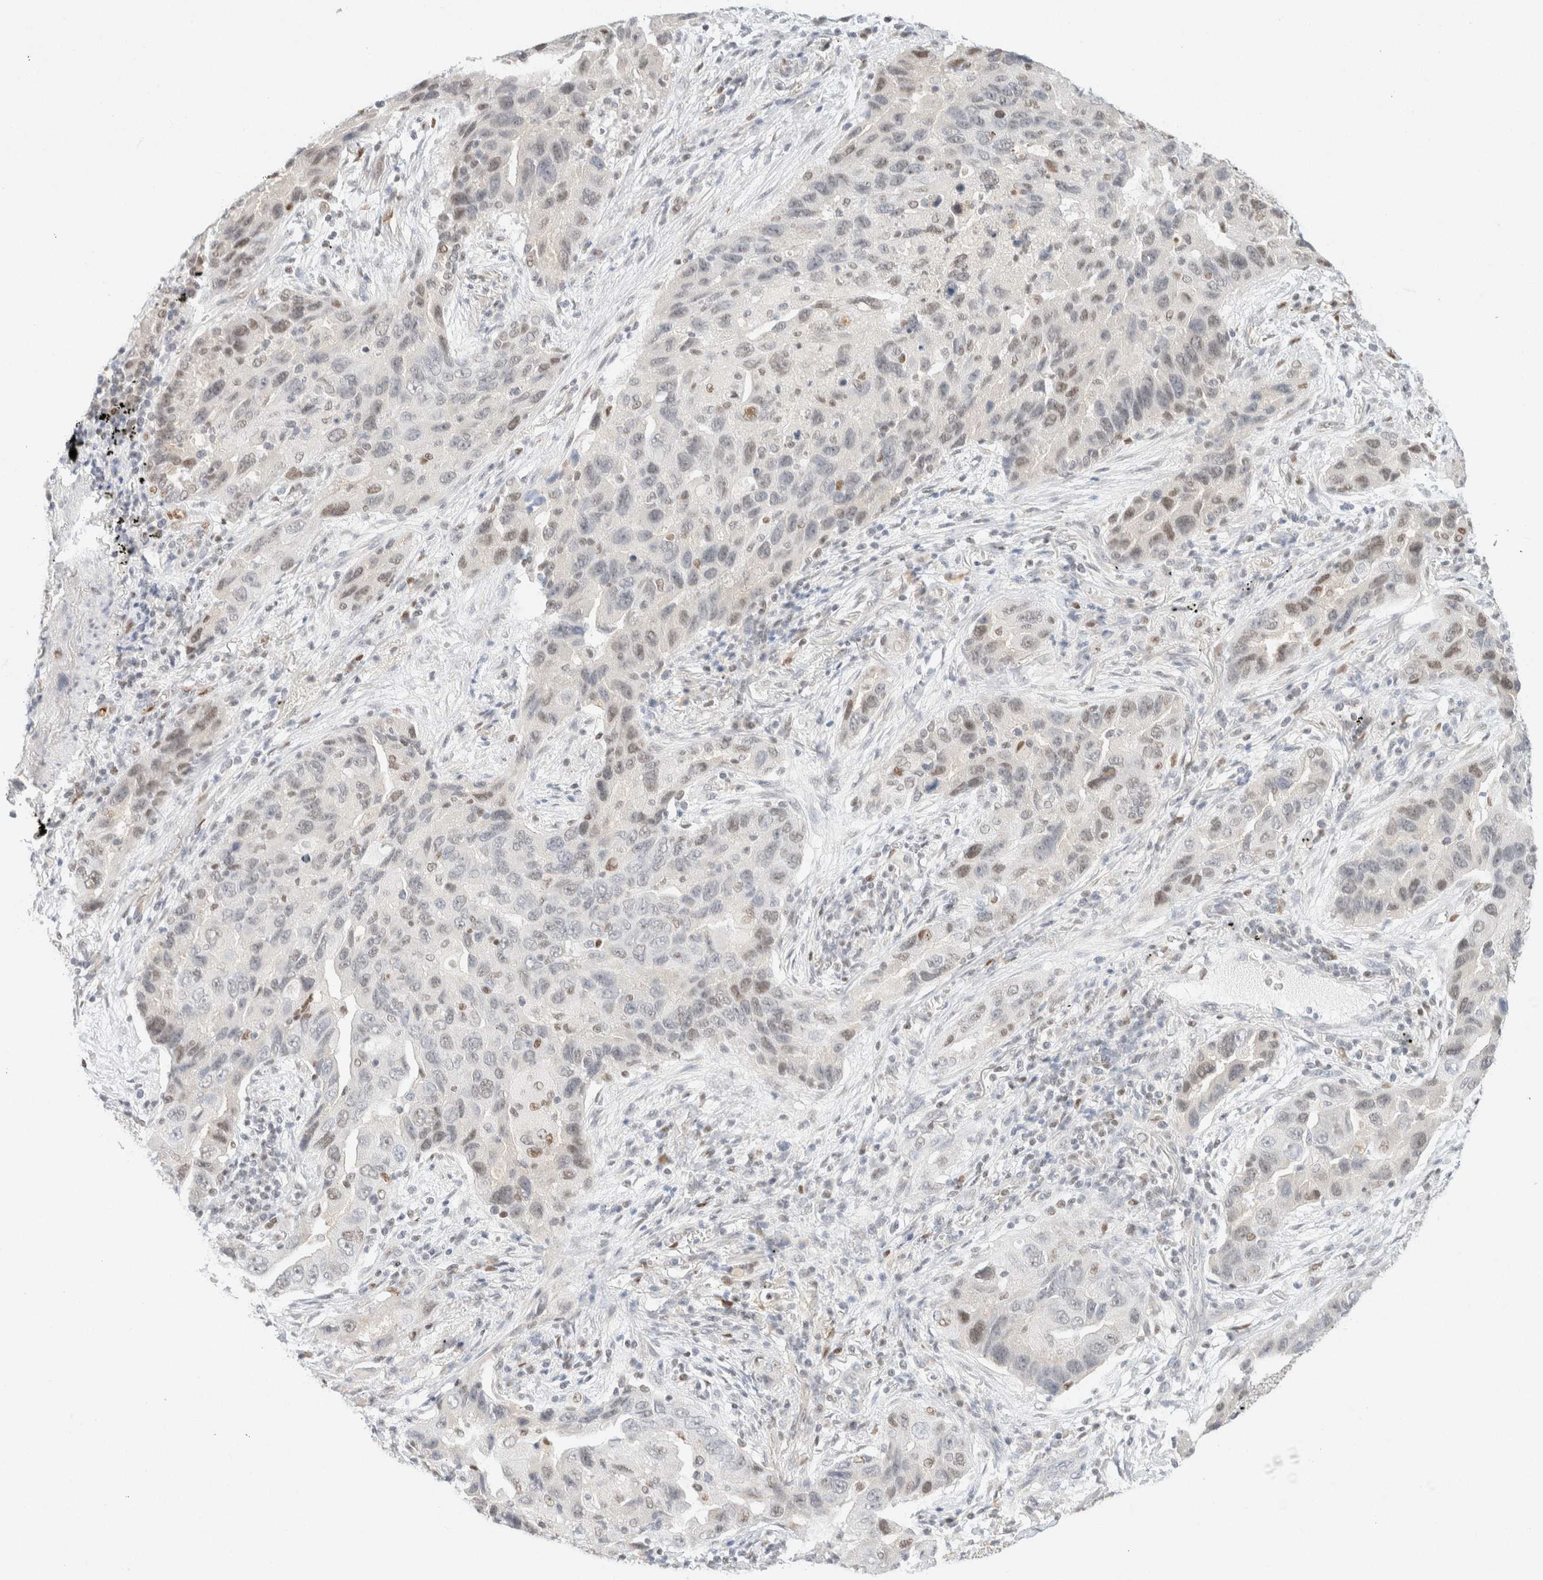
{"staining": {"intensity": "weak", "quantity": "<25%", "location": "nuclear"}, "tissue": "lung cancer", "cell_type": "Tumor cells", "image_type": "cancer", "snomed": [{"axis": "morphology", "description": "Adenocarcinoma, NOS"}, {"axis": "topography", "description": "Lung"}], "caption": "Adenocarcinoma (lung) was stained to show a protein in brown. There is no significant positivity in tumor cells.", "gene": "DDB2", "patient": {"sex": "female", "age": 65}}